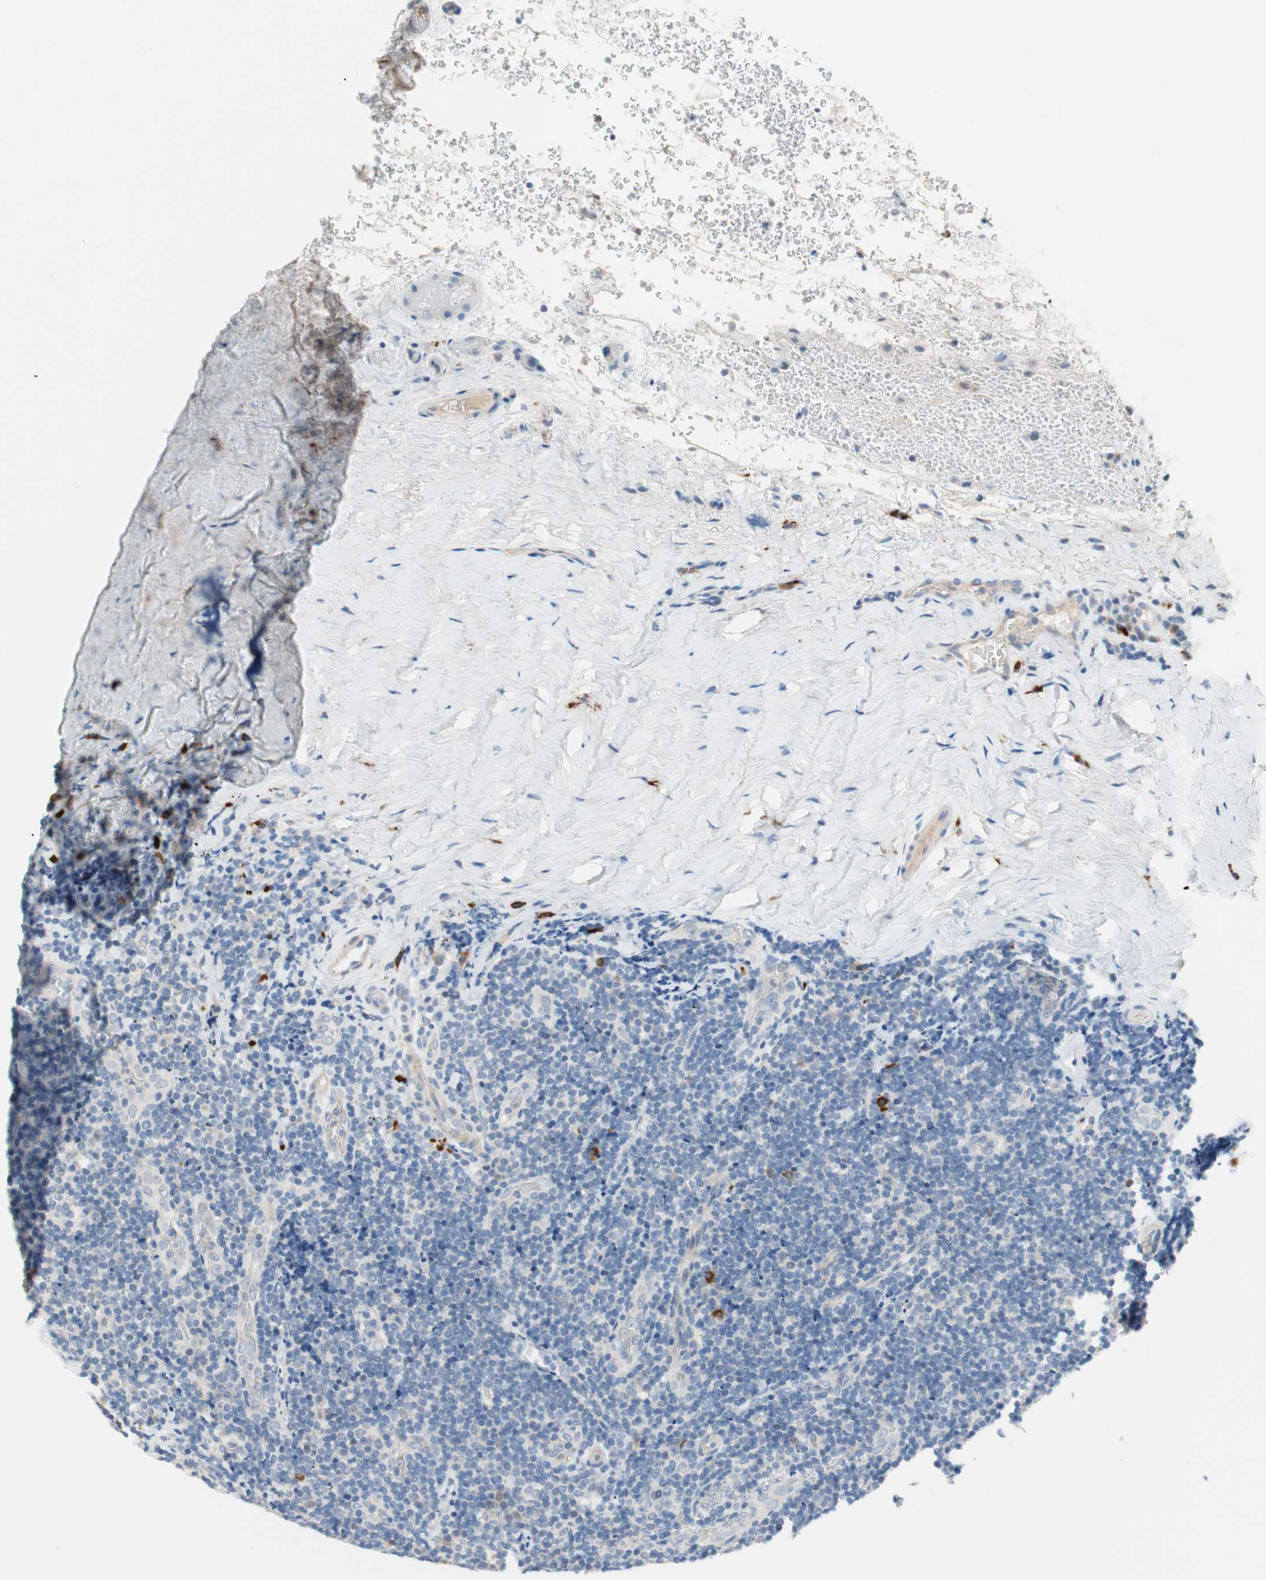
{"staining": {"intensity": "negative", "quantity": "none", "location": "none"}, "tissue": "lymphoma", "cell_type": "Tumor cells", "image_type": "cancer", "snomed": [{"axis": "morphology", "description": "Malignant lymphoma, non-Hodgkin's type, High grade"}, {"axis": "topography", "description": "Tonsil"}], "caption": "Tumor cells are negative for brown protein staining in high-grade malignant lymphoma, non-Hodgkin's type.", "gene": "PDZK1", "patient": {"sex": "female", "age": 36}}